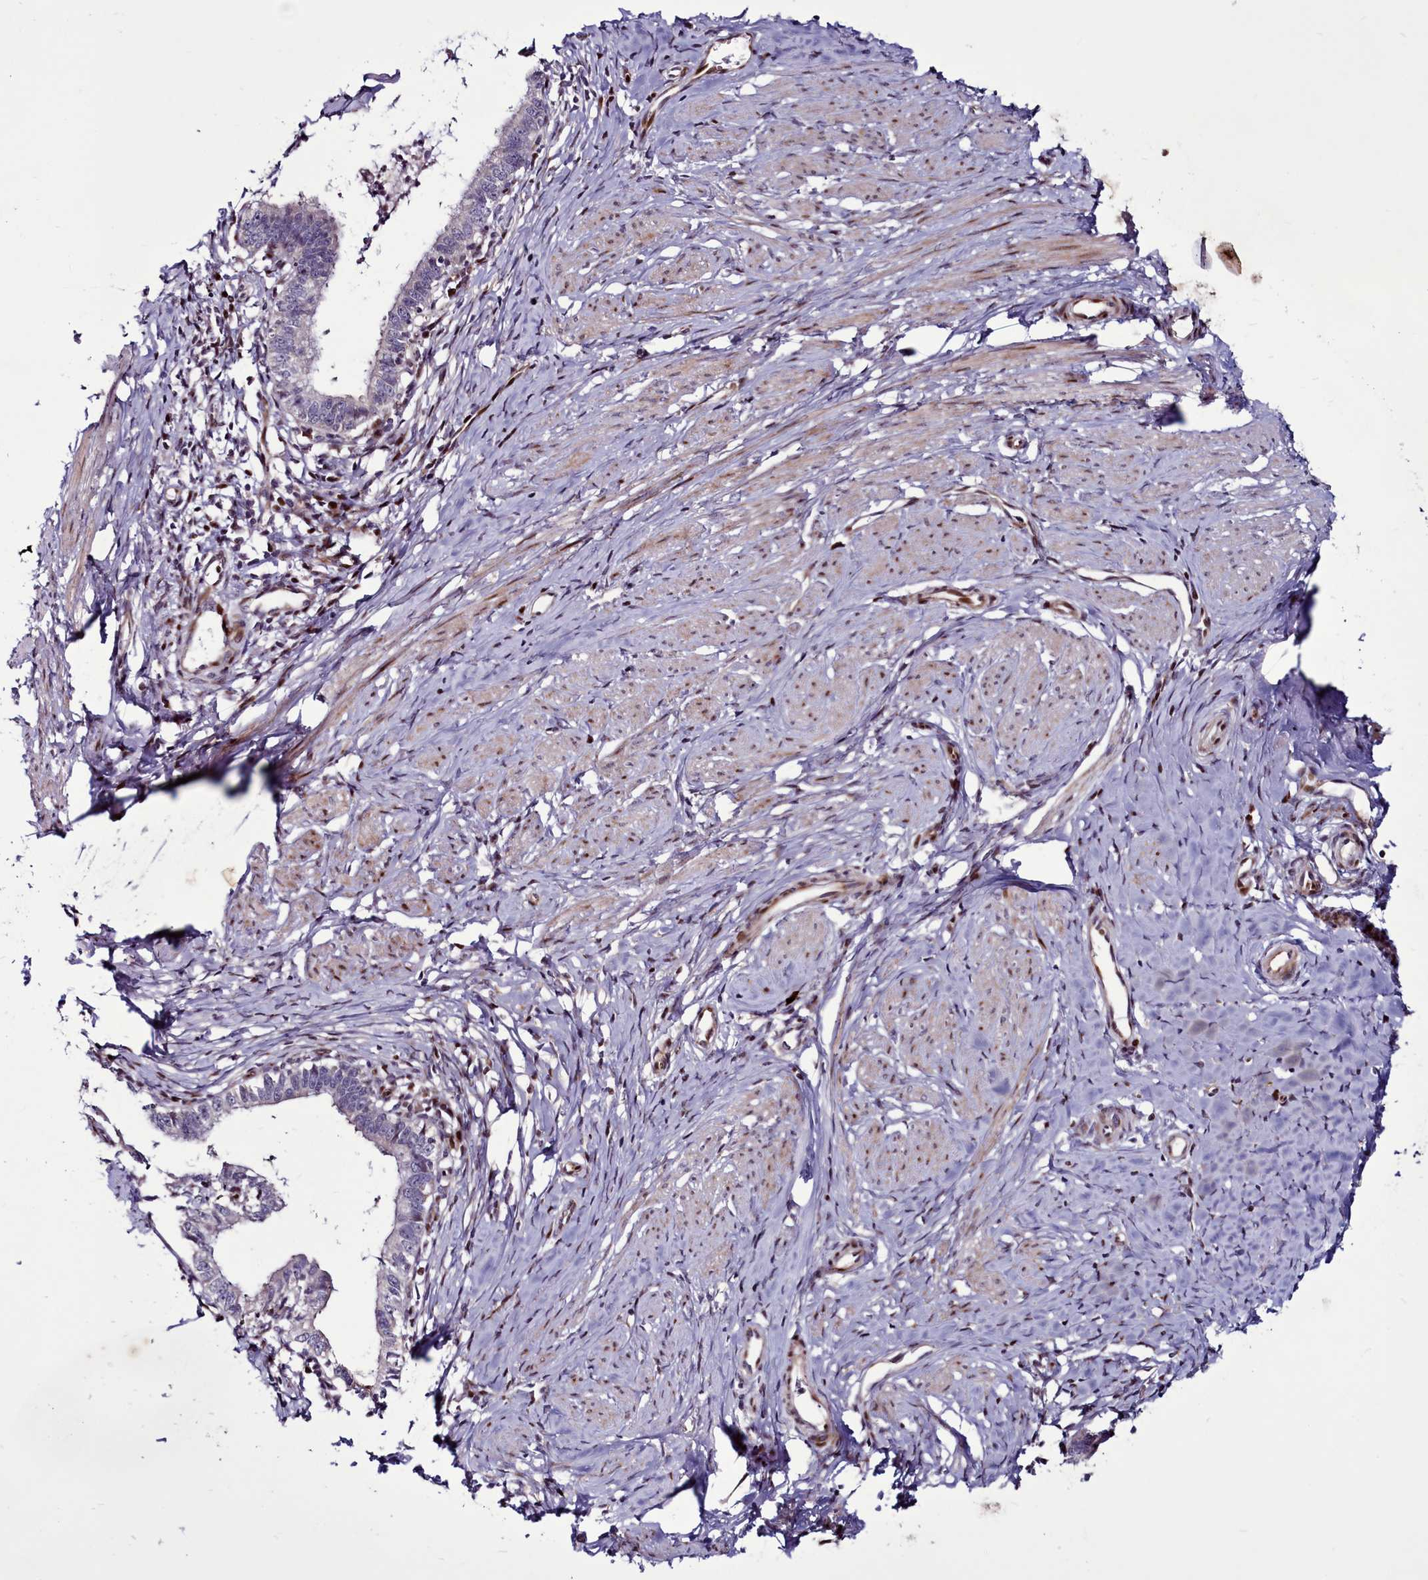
{"staining": {"intensity": "negative", "quantity": "none", "location": "none"}, "tissue": "cervical cancer", "cell_type": "Tumor cells", "image_type": "cancer", "snomed": [{"axis": "morphology", "description": "Adenocarcinoma, NOS"}, {"axis": "topography", "description": "Cervix"}], "caption": "Protein analysis of cervical cancer demonstrates no significant positivity in tumor cells. (DAB immunohistochemistry (IHC) with hematoxylin counter stain).", "gene": "WBP11", "patient": {"sex": "female", "age": 36}}